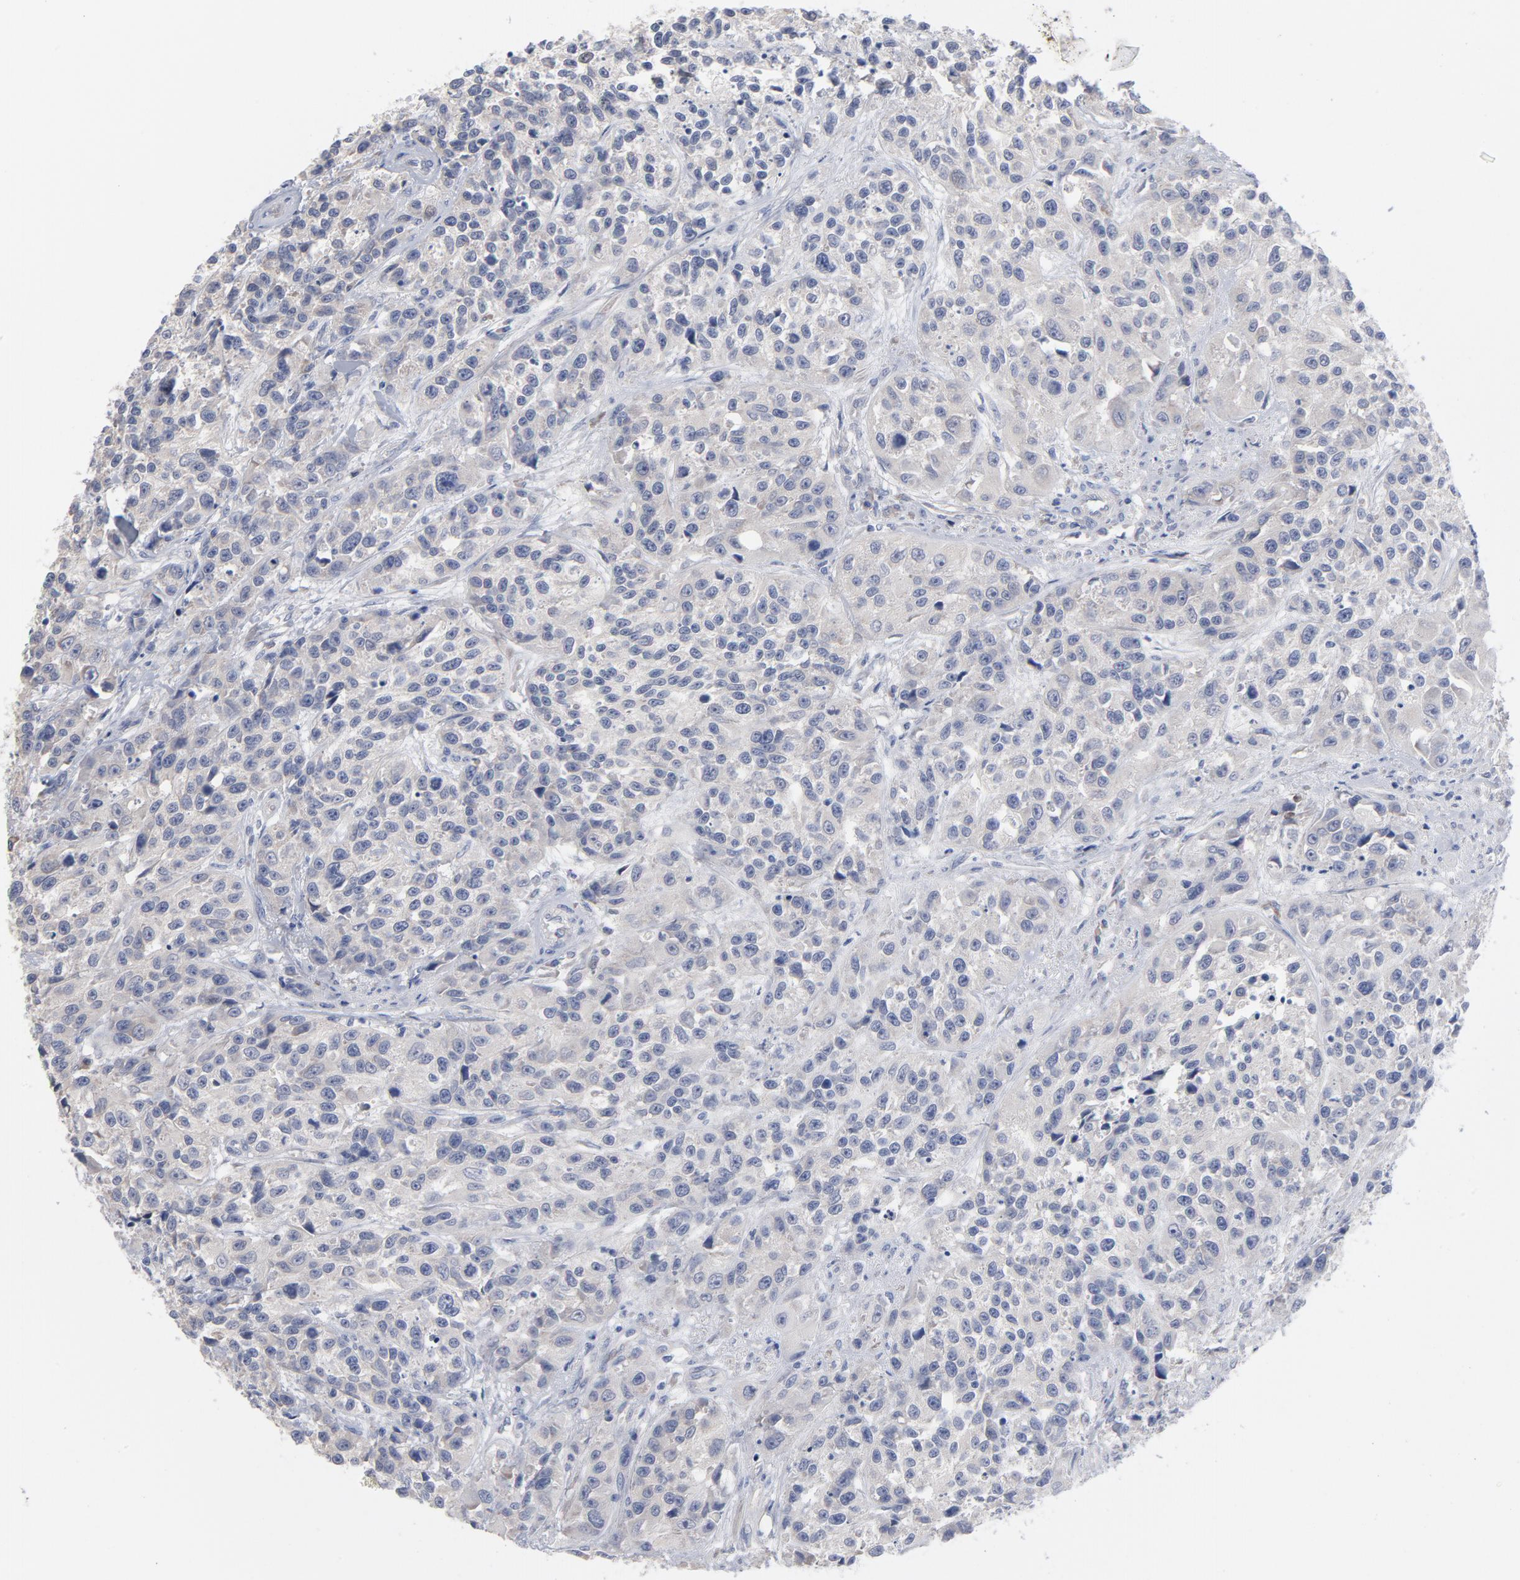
{"staining": {"intensity": "weak", "quantity": "<25%", "location": "cytoplasmic/membranous"}, "tissue": "urothelial cancer", "cell_type": "Tumor cells", "image_type": "cancer", "snomed": [{"axis": "morphology", "description": "Urothelial carcinoma, High grade"}, {"axis": "topography", "description": "Urinary bladder"}], "caption": "IHC image of urothelial cancer stained for a protein (brown), which shows no positivity in tumor cells. The staining is performed using DAB brown chromogen with nuclei counter-stained in using hematoxylin.", "gene": "CPE", "patient": {"sex": "female", "age": 81}}